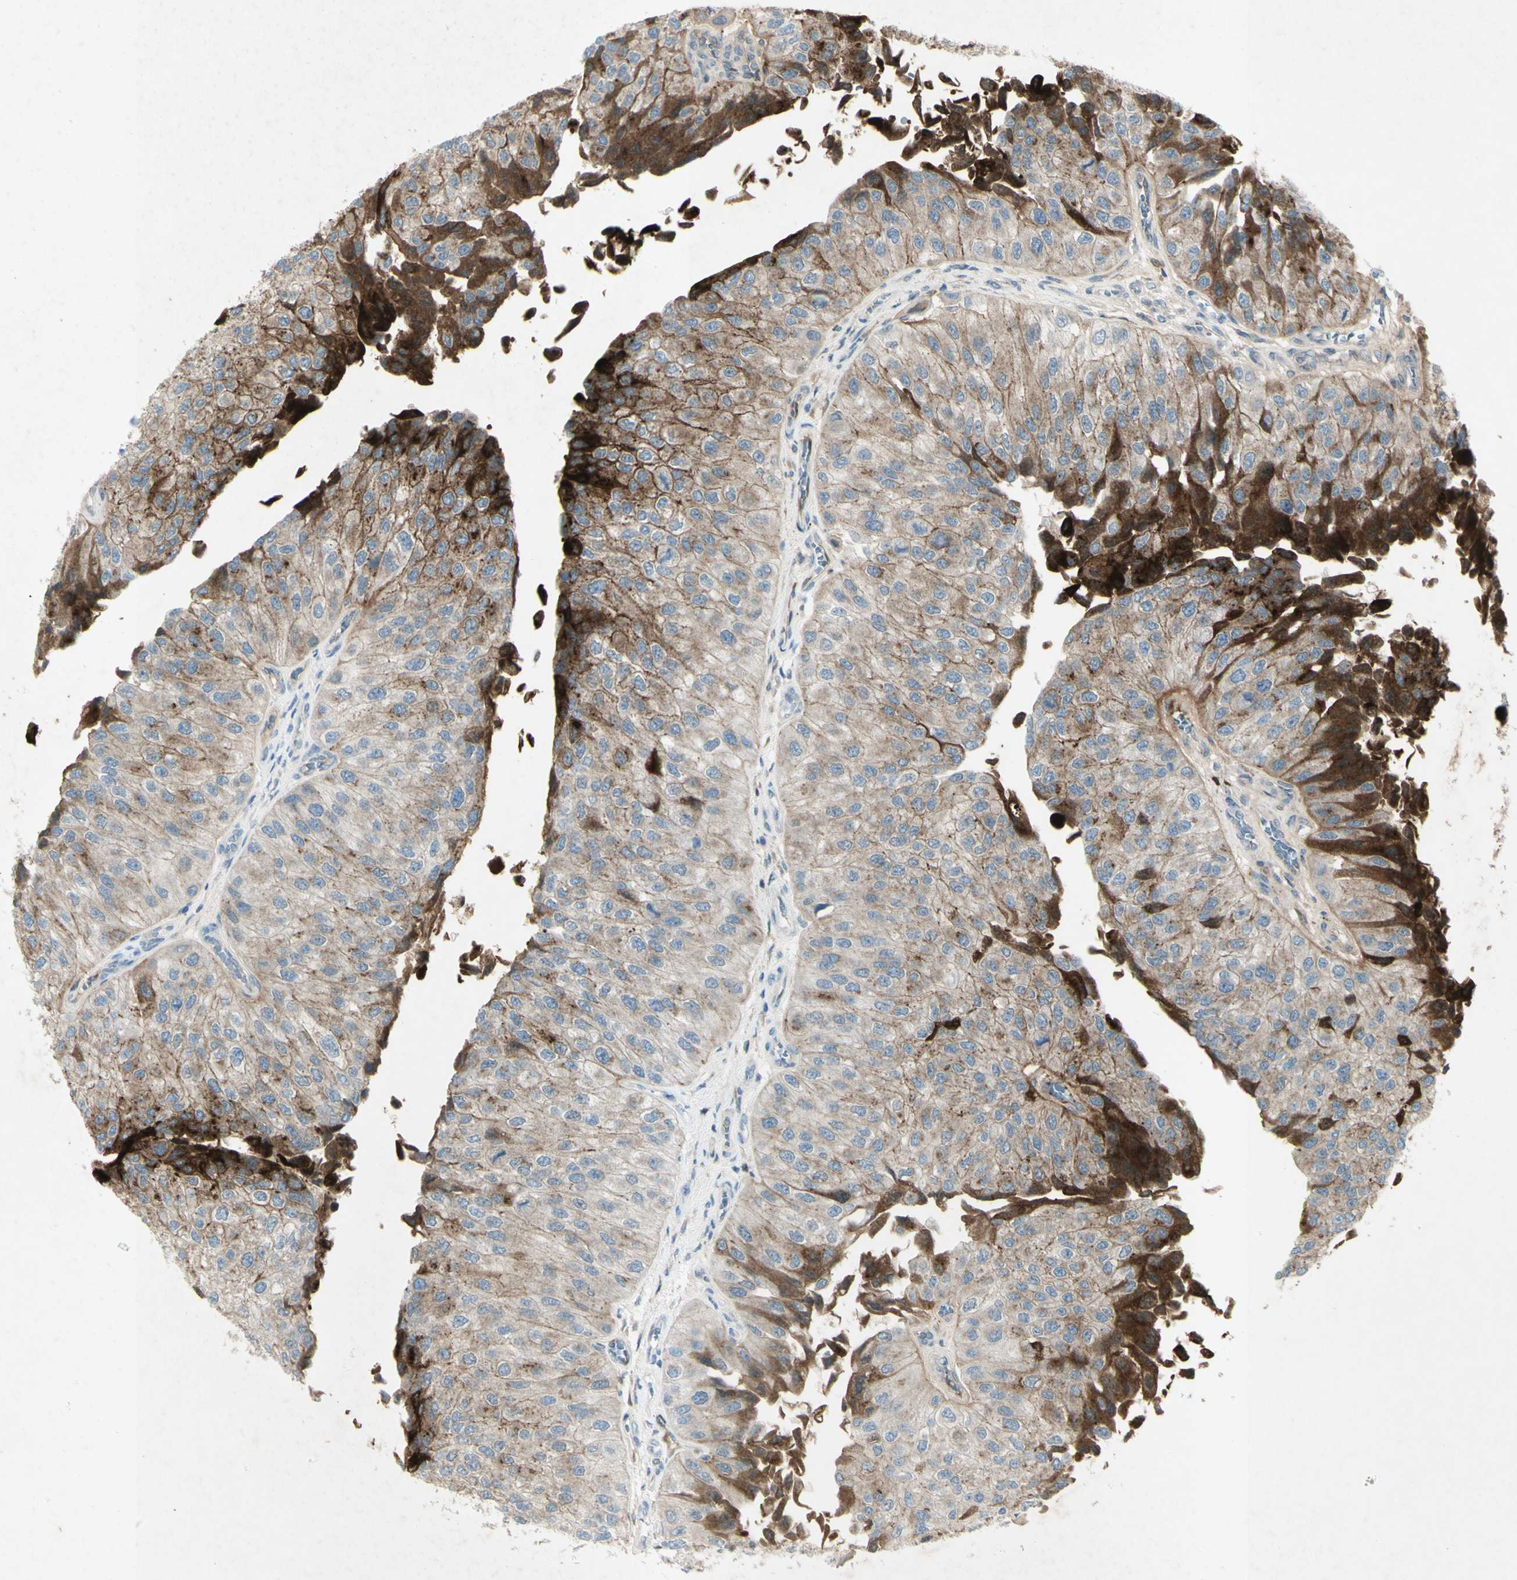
{"staining": {"intensity": "strong", "quantity": "<25%", "location": "cytoplasmic/membranous"}, "tissue": "urothelial cancer", "cell_type": "Tumor cells", "image_type": "cancer", "snomed": [{"axis": "morphology", "description": "Urothelial carcinoma, High grade"}, {"axis": "topography", "description": "Kidney"}, {"axis": "topography", "description": "Urinary bladder"}], "caption": "Urothelial cancer stained for a protein displays strong cytoplasmic/membranous positivity in tumor cells. Nuclei are stained in blue.", "gene": "GDF15", "patient": {"sex": "male", "age": 77}}